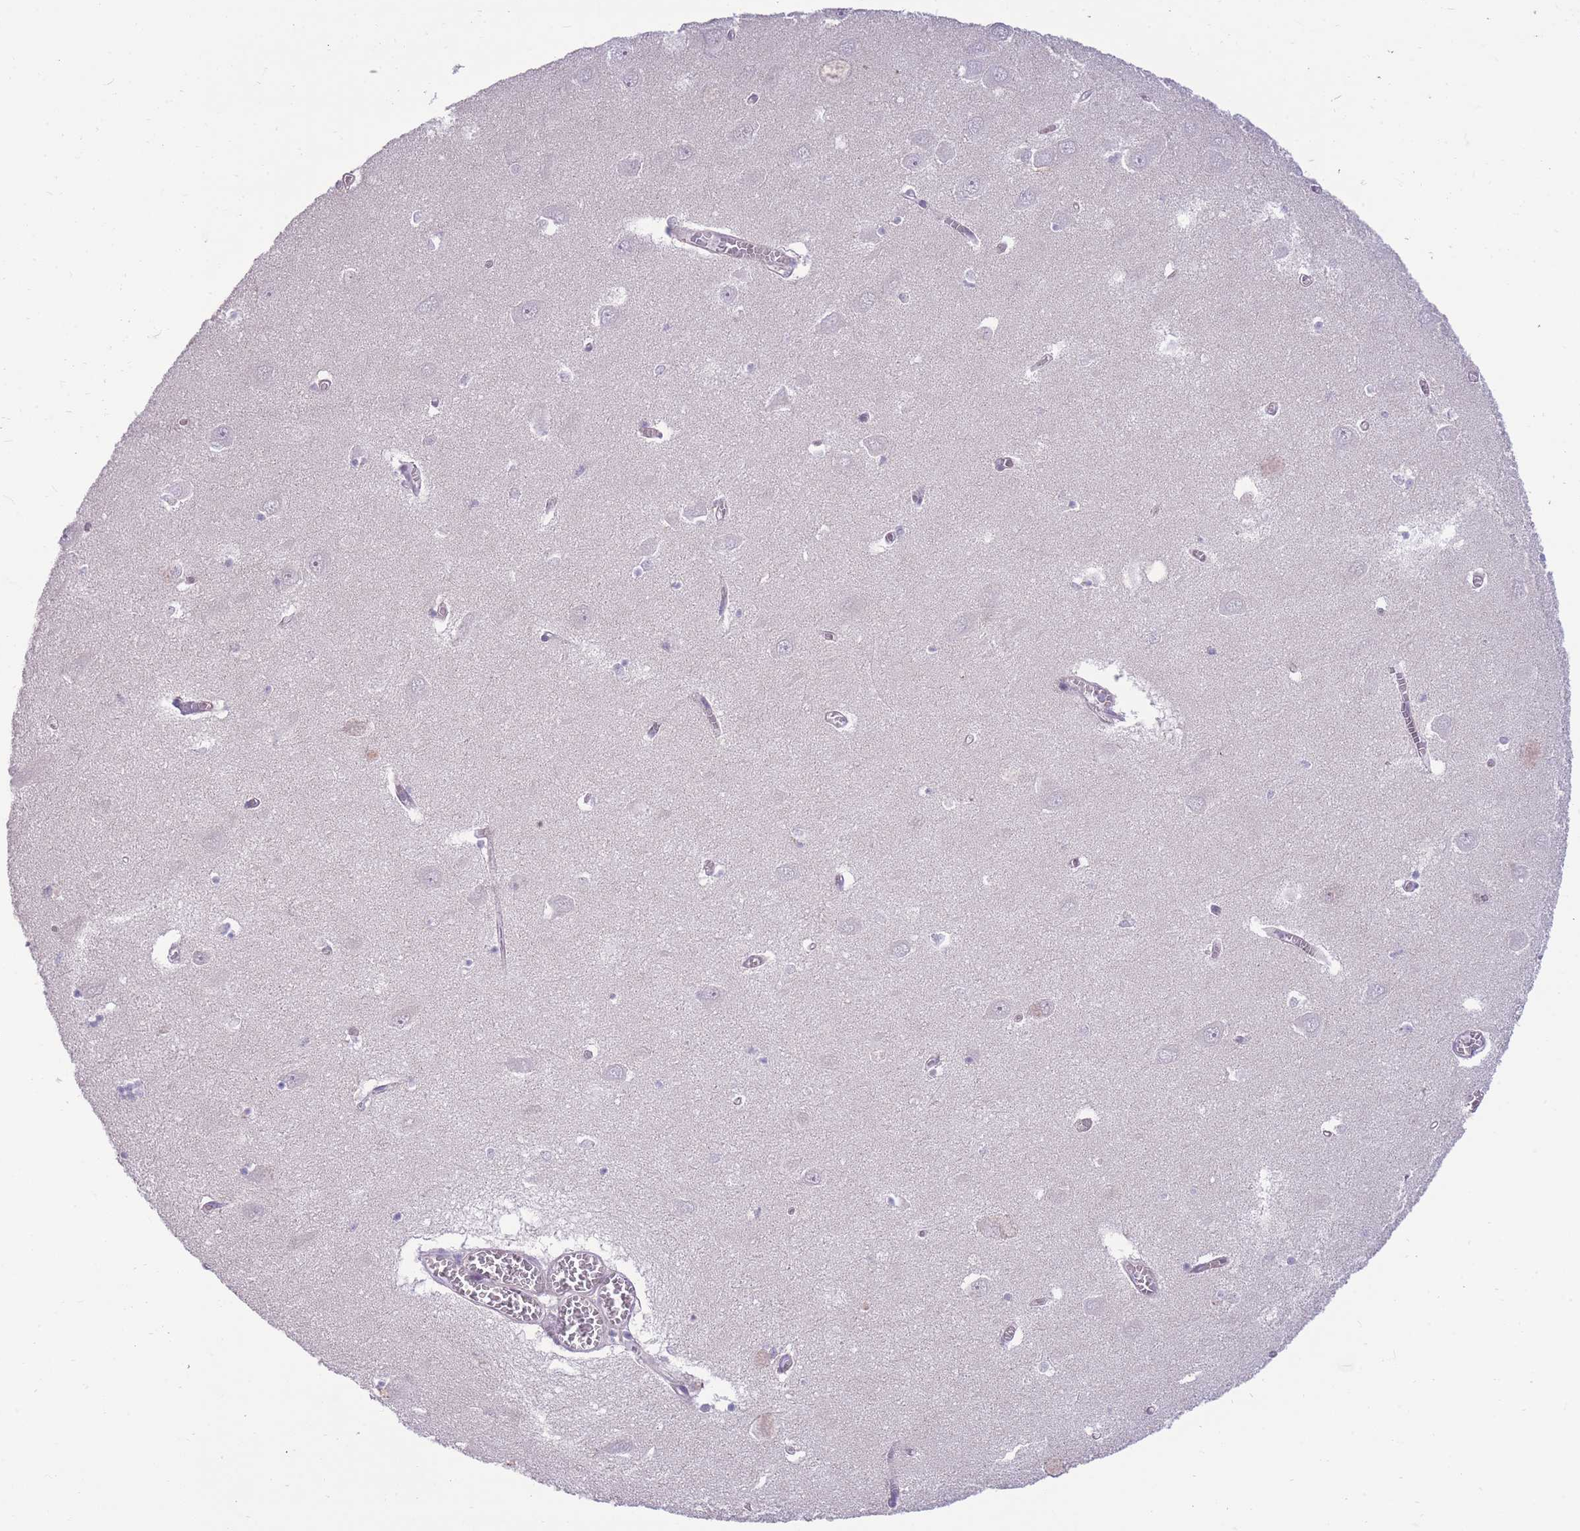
{"staining": {"intensity": "negative", "quantity": "none", "location": "none"}, "tissue": "hippocampus", "cell_type": "Glial cells", "image_type": "normal", "snomed": [{"axis": "morphology", "description": "Normal tissue, NOS"}, {"axis": "topography", "description": "Hippocampus"}], "caption": "High power microscopy micrograph of an immunohistochemistry micrograph of benign hippocampus, revealing no significant positivity in glial cells. The staining is performed using DAB (3,3'-diaminobenzidine) brown chromogen with nuclei counter-stained in using hematoxylin.", "gene": "RIC8A", "patient": {"sex": "male", "age": 70}}